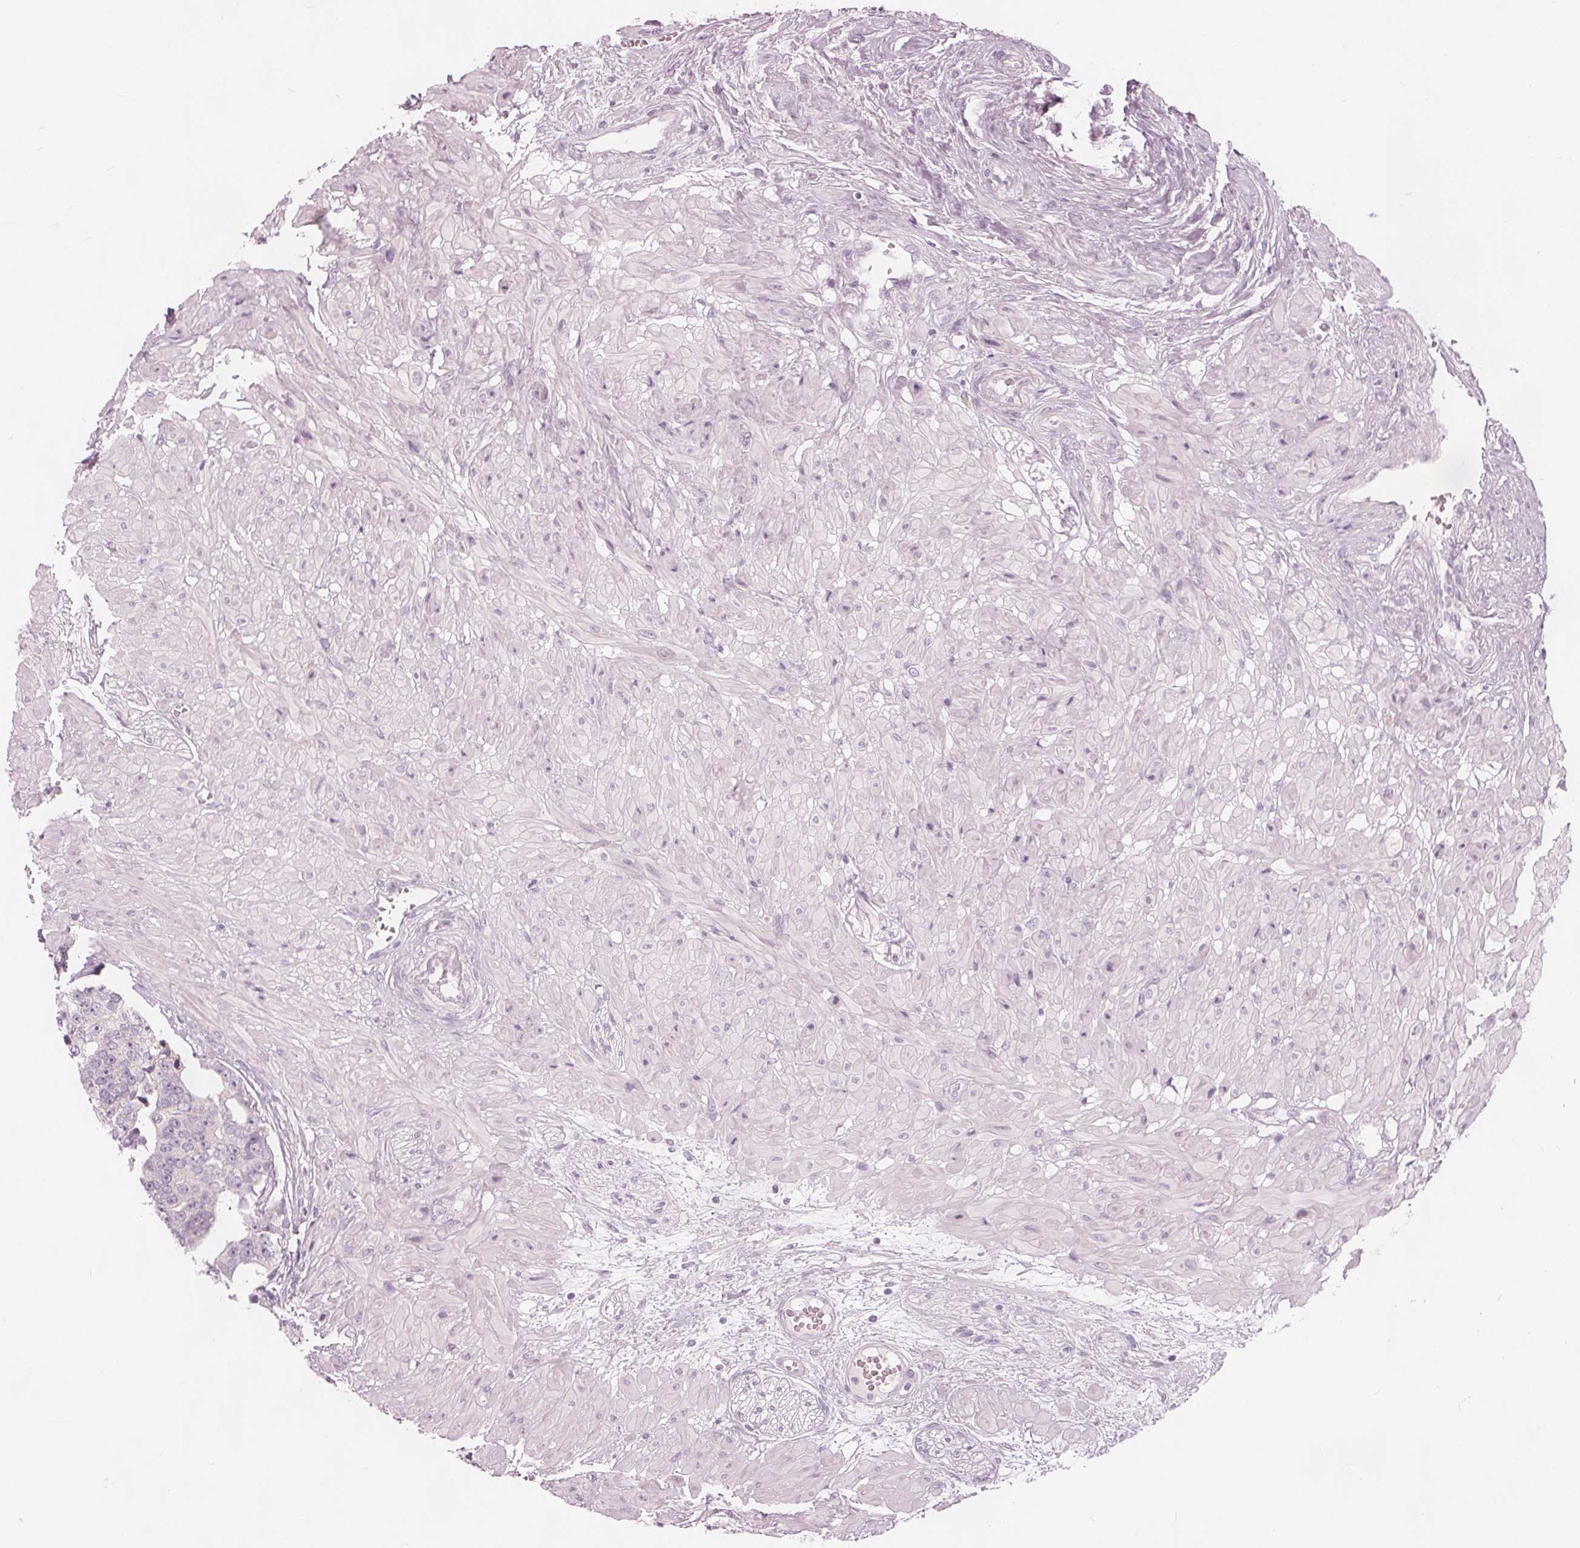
{"staining": {"intensity": "negative", "quantity": "none", "location": "none"}, "tissue": "prostate cancer", "cell_type": "Tumor cells", "image_type": "cancer", "snomed": [{"axis": "morphology", "description": "Adenocarcinoma, High grade"}, {"axis": "topography", "description": "Prostate"}], "caption": "Immunohistochemistry (IHC) image of human prostate cancer (adenocarcinoma (high-grade)) stained for a protein (brown), which shows no staining in tumor cells. The staining was performed using DAB (3,3'-diaminobenzidine) to visualize the protein expression in brown, while the nuclei were stained in blue with hematoxylin (Magnification: 20x).", "gene": "BRSK1", "patient": {"sex": "male", "age": 71}}